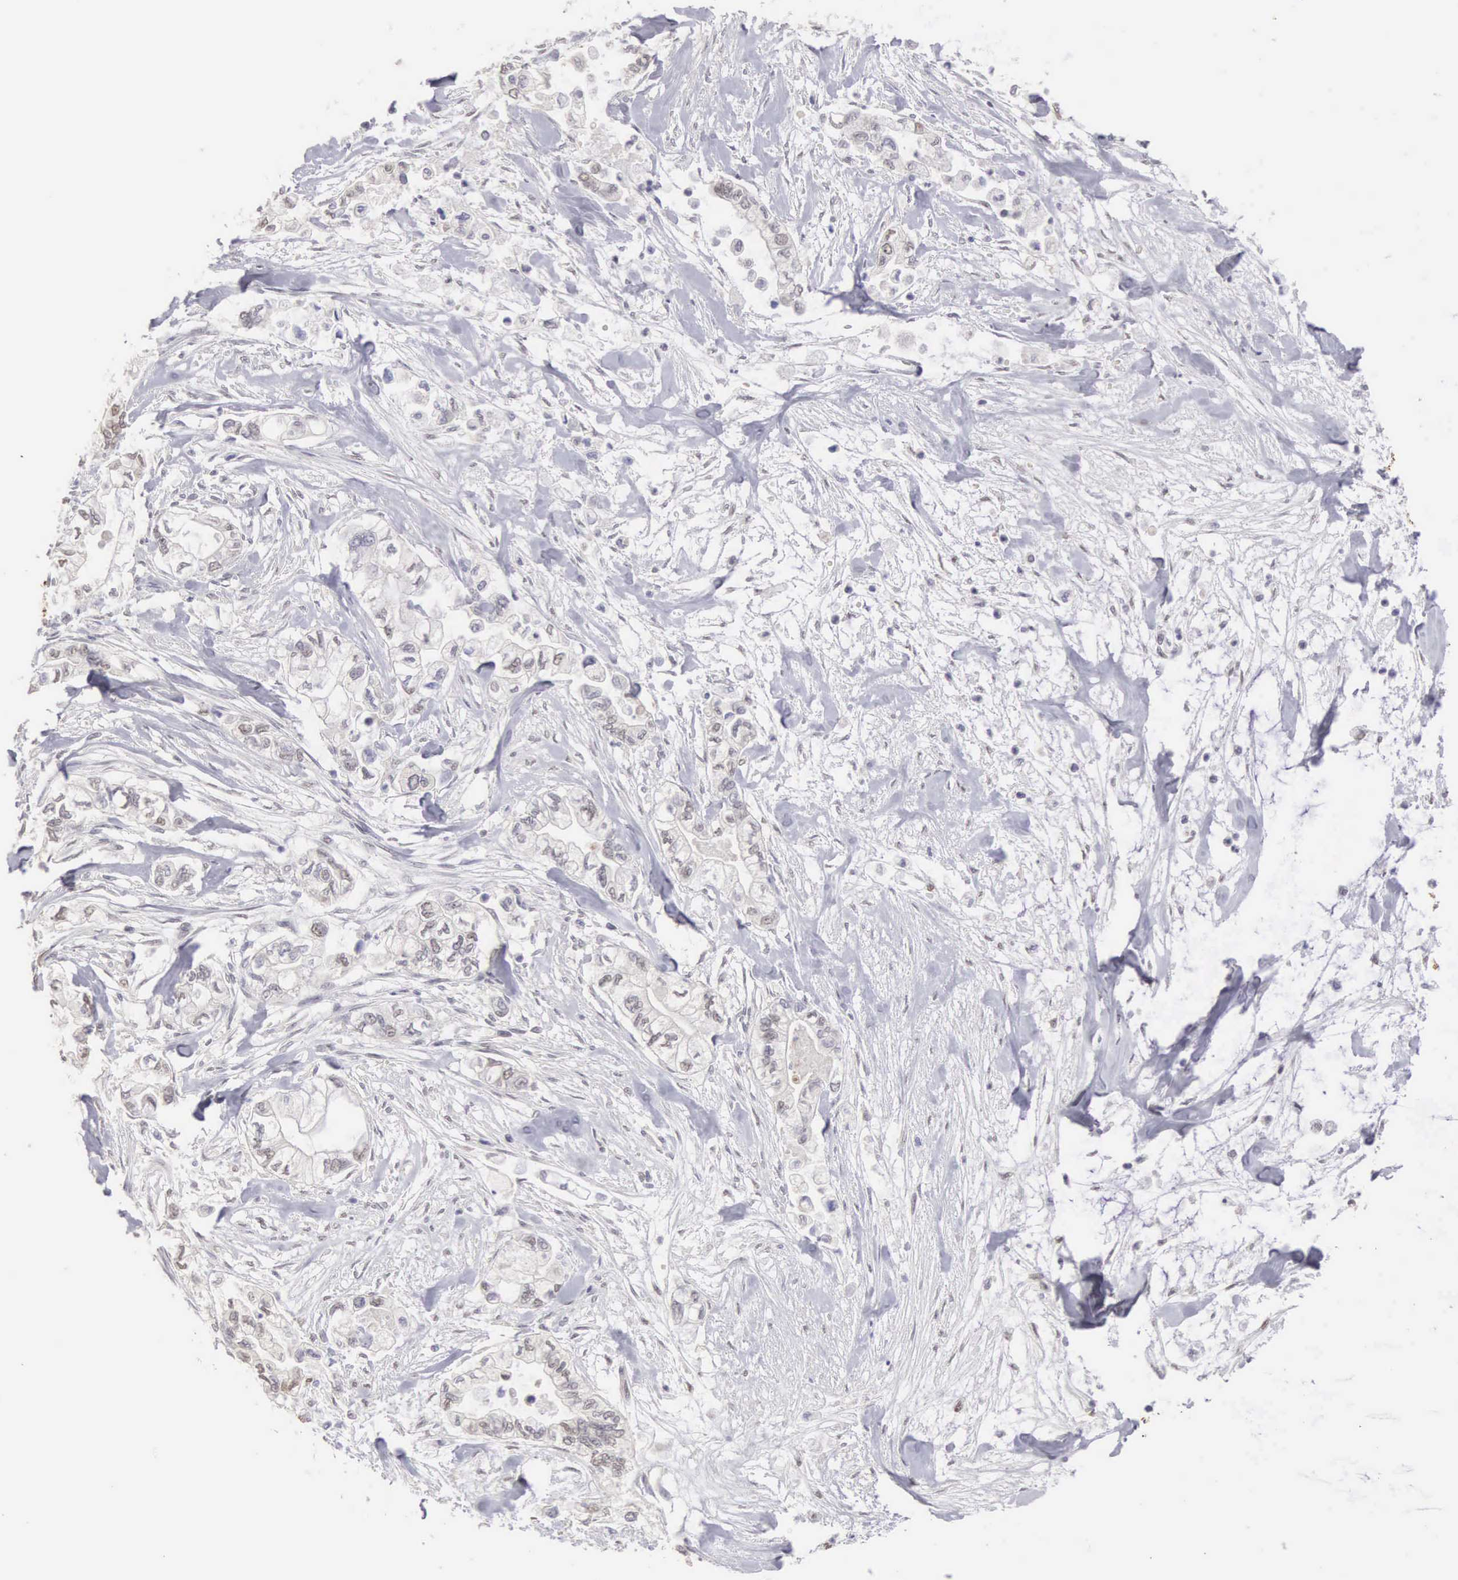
{"staining": {"intensity": "weak", "quantity": "<25%", "location": "nuclear"}, "tissue": "pancreatic cancer", "cell_type": "Tumor cells", "image_type": "cancer", "snomed": [{"axis": "morphology", "description": "Adenocarcinoma, NOS"}, {"axis": "topography", "description": "Pancreas"}], "caption": "Immunohistochemical staining of human pancreatic adenocarcinoma displays no significant positivity in tumor cells.", "gene": "UBA1", "patient": {"sex": "male", "age": 79}}